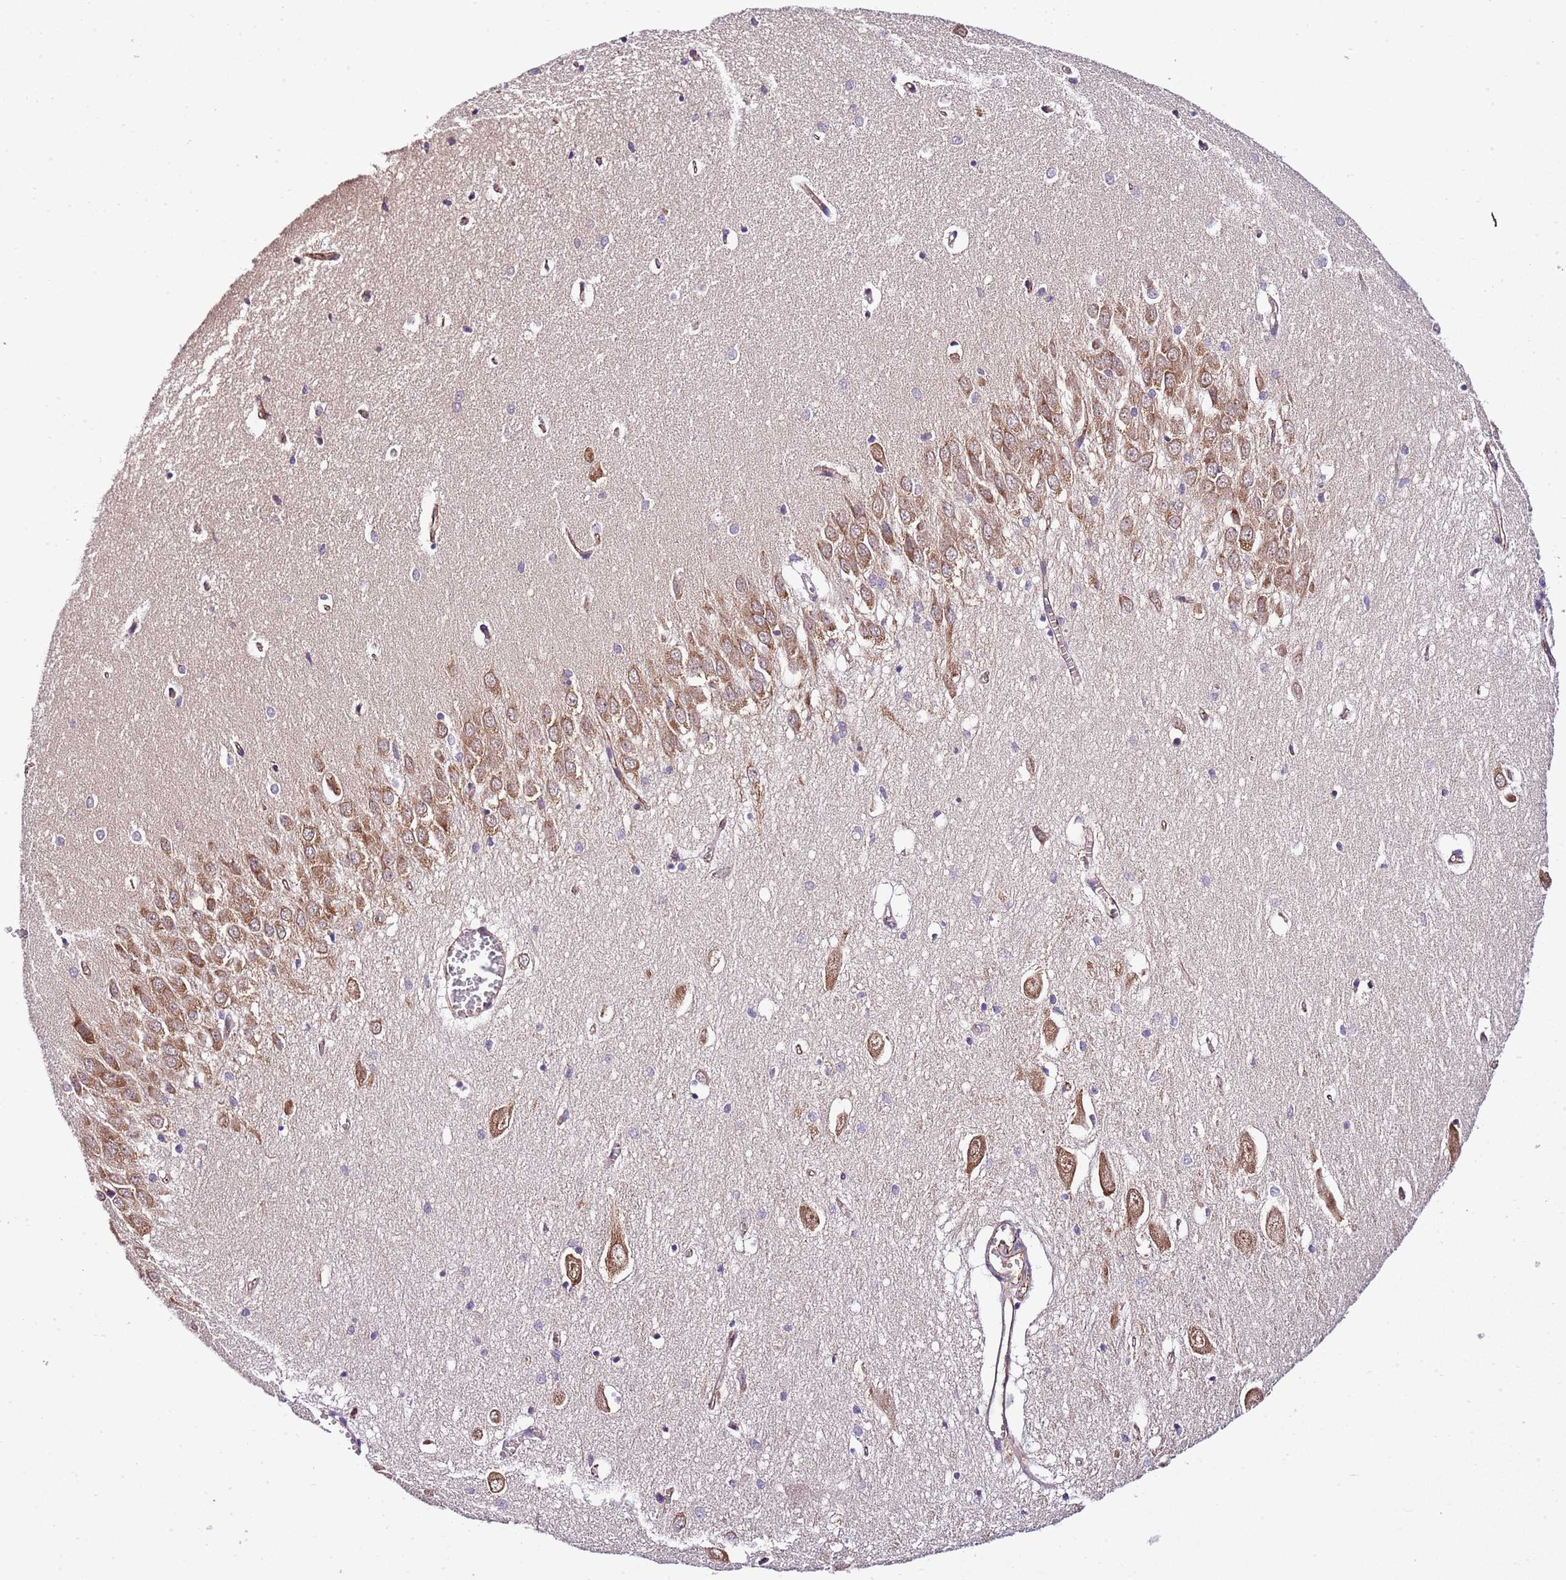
{"staining": {"intensity": "negative", "quantity": "none", "location": "none"}, "tissue": "hippocampus", "cell_type": "Glial cells", "image_type": "normal", "snomed": [{"axis": "morphology", "description": "Normal tissue, NOS"}, {"axis": "topography", "description": "Hippocampus"}], "caption": "Glial cells are negative for brown protein staining in normal hippocampus. (DAB IHC, high magnification).", "gene": "DONSON", "patient": {"sex": "female", "age": 64}}